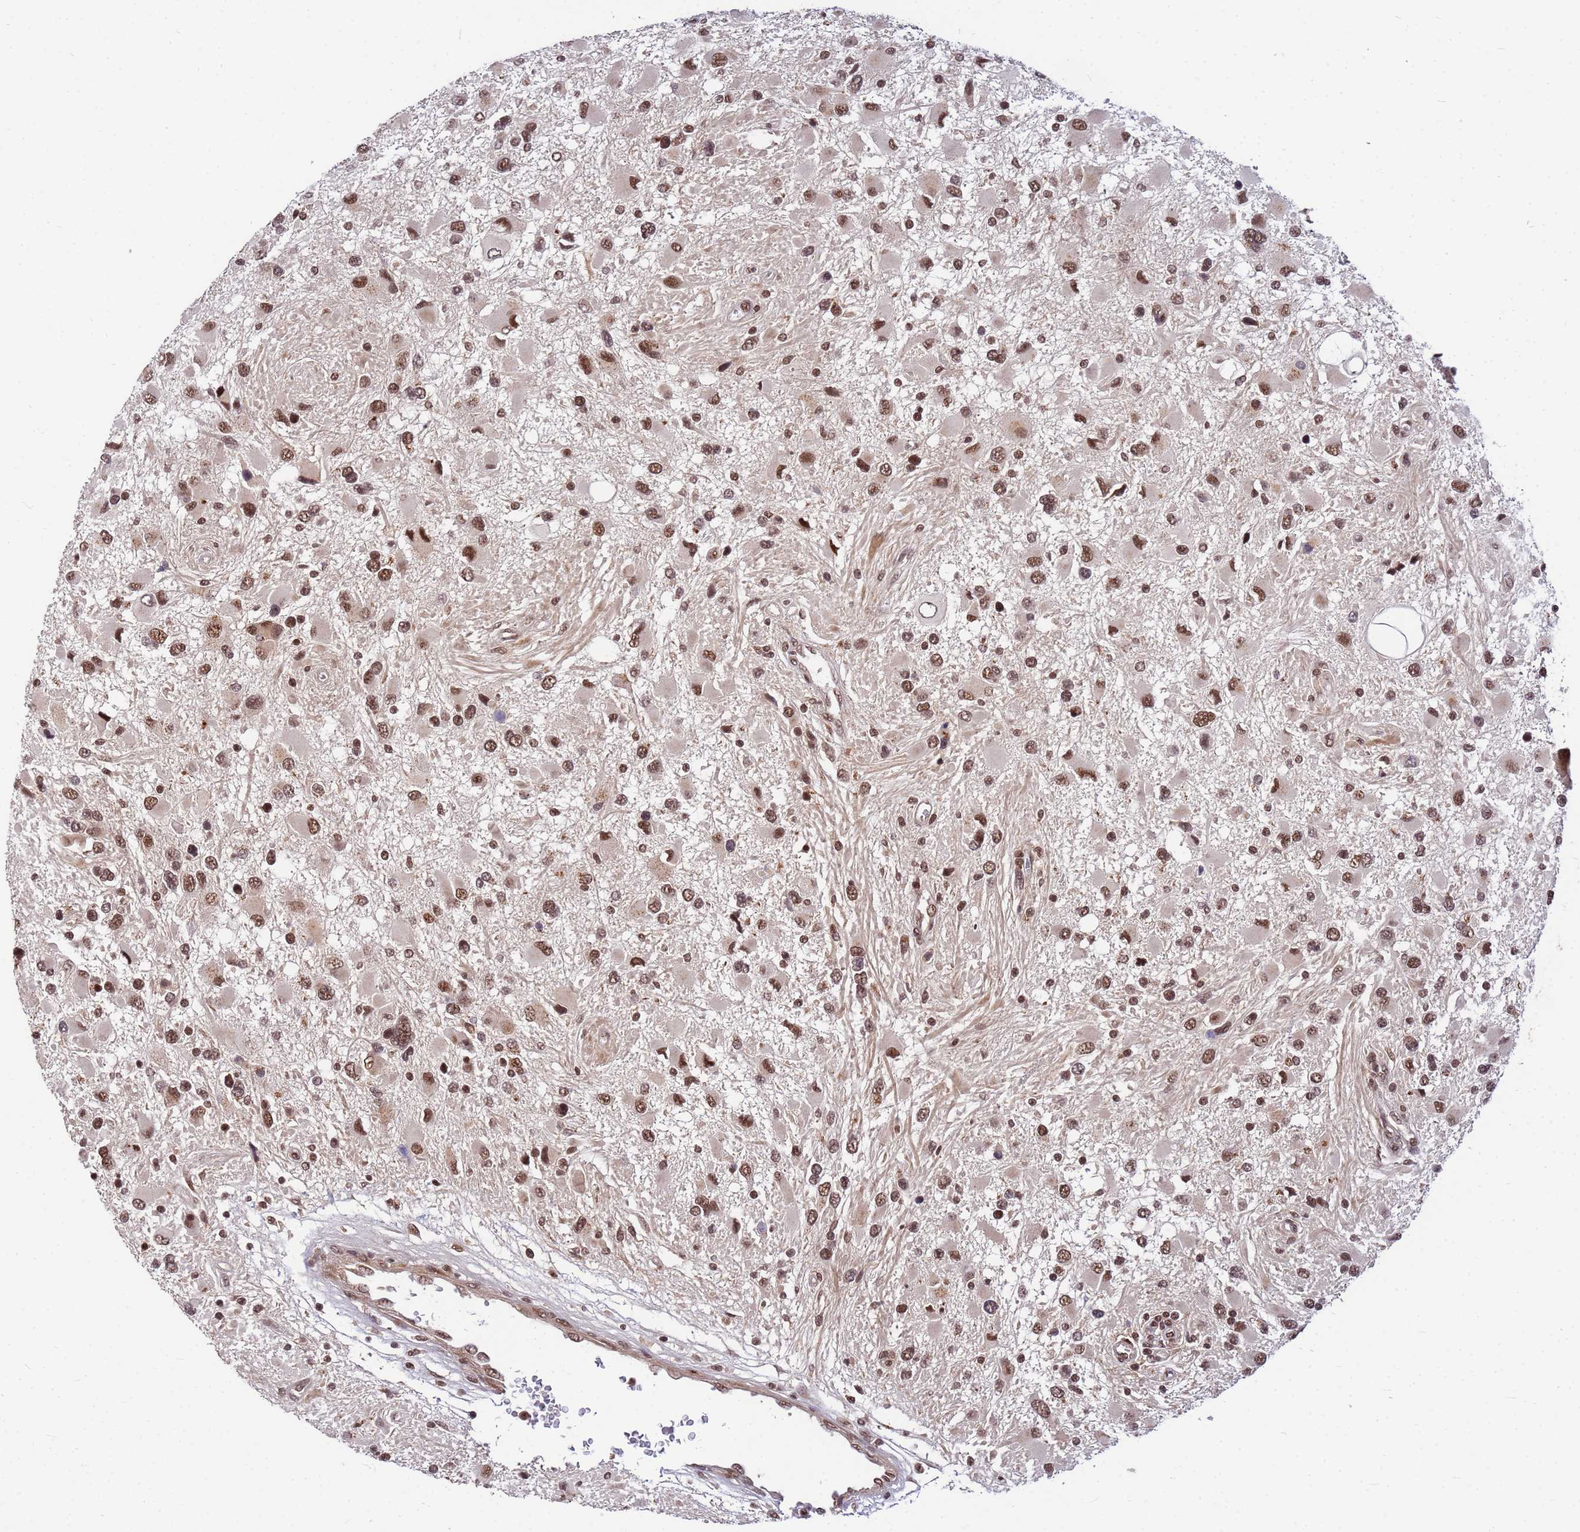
{"staining": {"intensity": "moderate", "quantity": ">75%", "location": "nuclear"}, "tissue": "glioma", "cell_type": "Tumor cells", "image_type": "cancer", "snomed": [{"axis": "morphology", "description": "Glioma, malignant, High grade"}, {"axis": "topography", "description": "Brain"}], "caption": "Immunohistochemical staining of human glioma demonstrates medium levels of moderate nuclear protein expression in about >75% of tumor cells.", "gene": "NCBP2", "patient": {"sex": "male", "age": 53}}